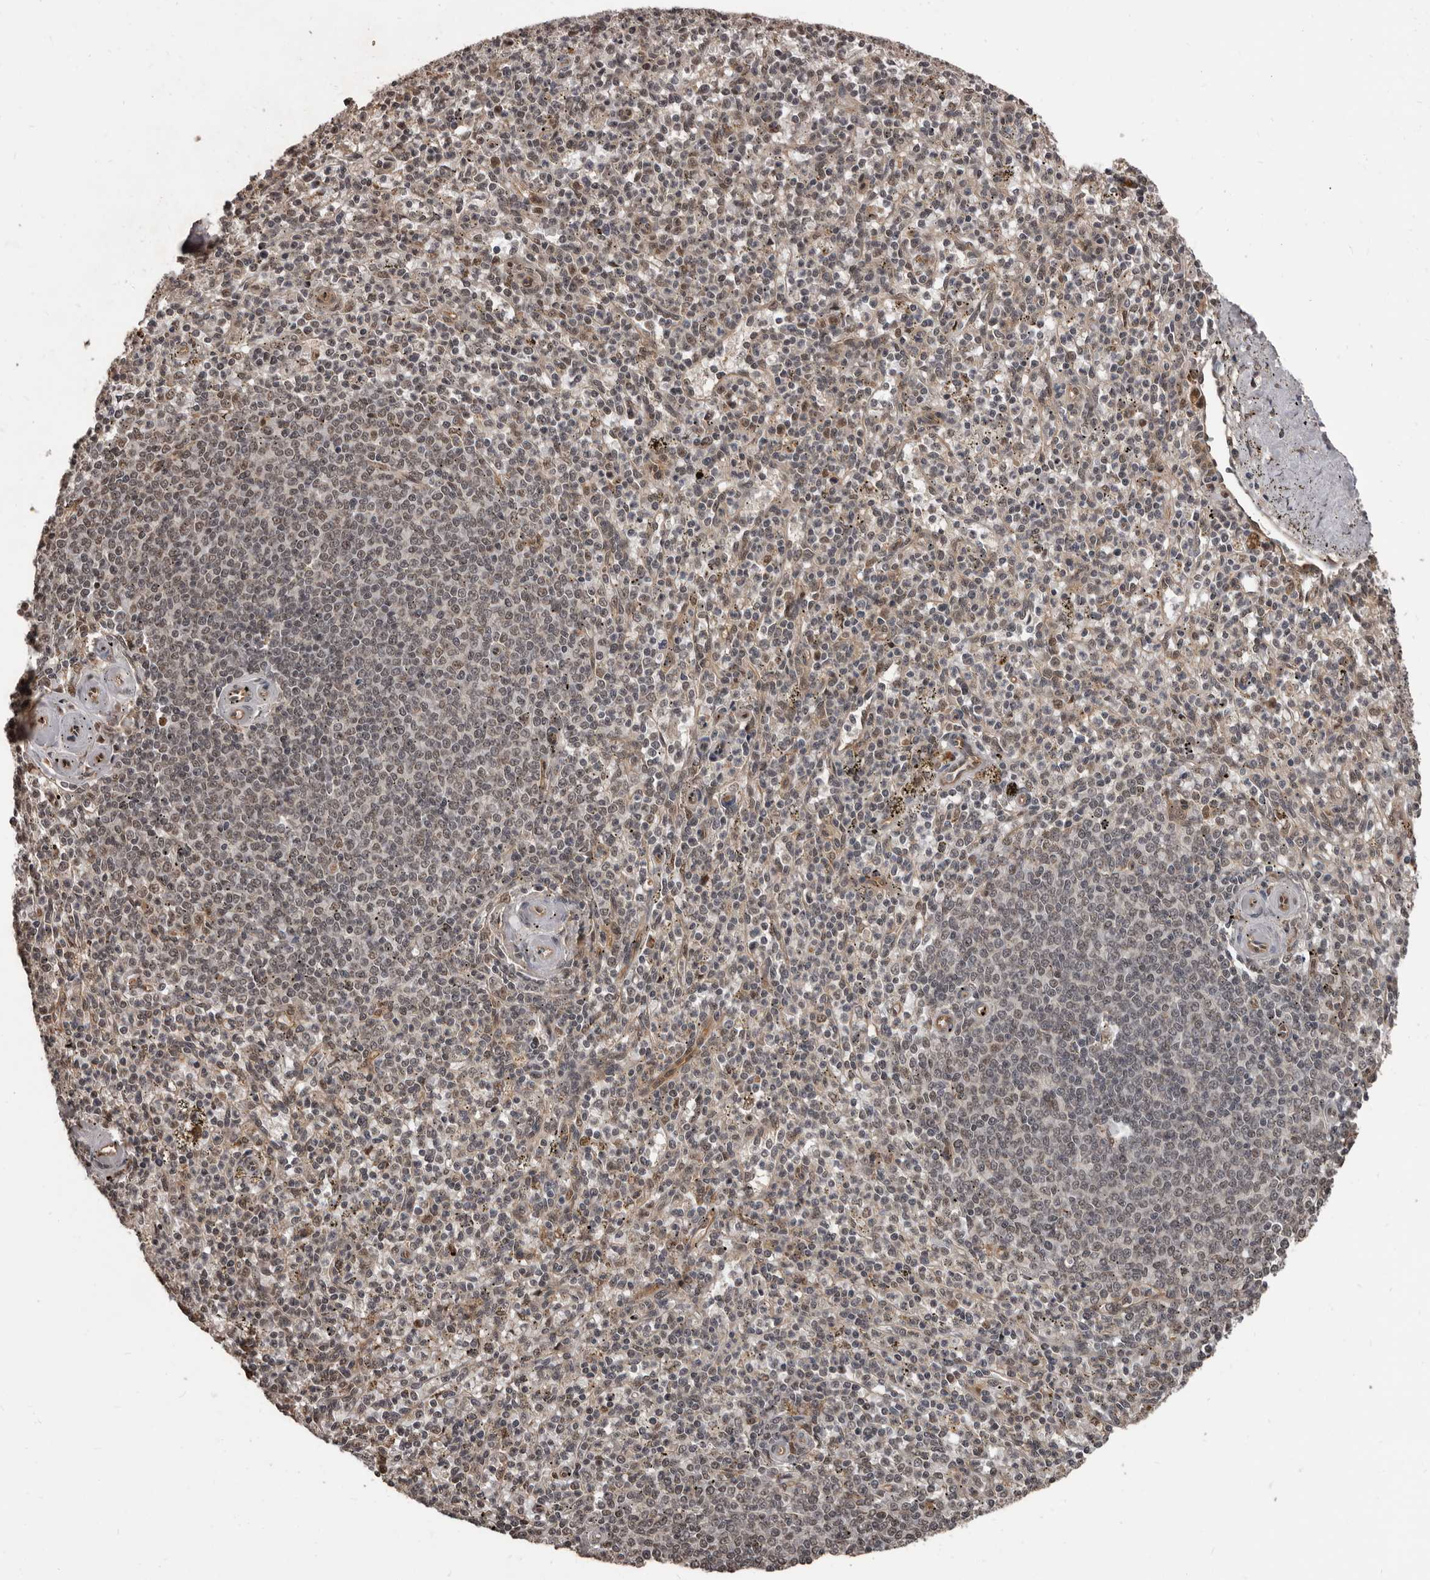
{"staining": {"intensity": "weak", "quantity": "25%-75%", "location": "nuclear"}, "tissue": "spleen", "cell_type": "Cells in red pulp", "image_type": "normal", "snomed": [{"axis": "morphology", "description": "Normal tissue, NOS"}, {"axis": "topography", "description": "Spleen"}], "caption": "Weak nuclear protein expression is seen in approximately 25%-75% of cells in red pulp in spleen.", "gene": "AHR", "patient": {"sex": "male", "age": 72}}